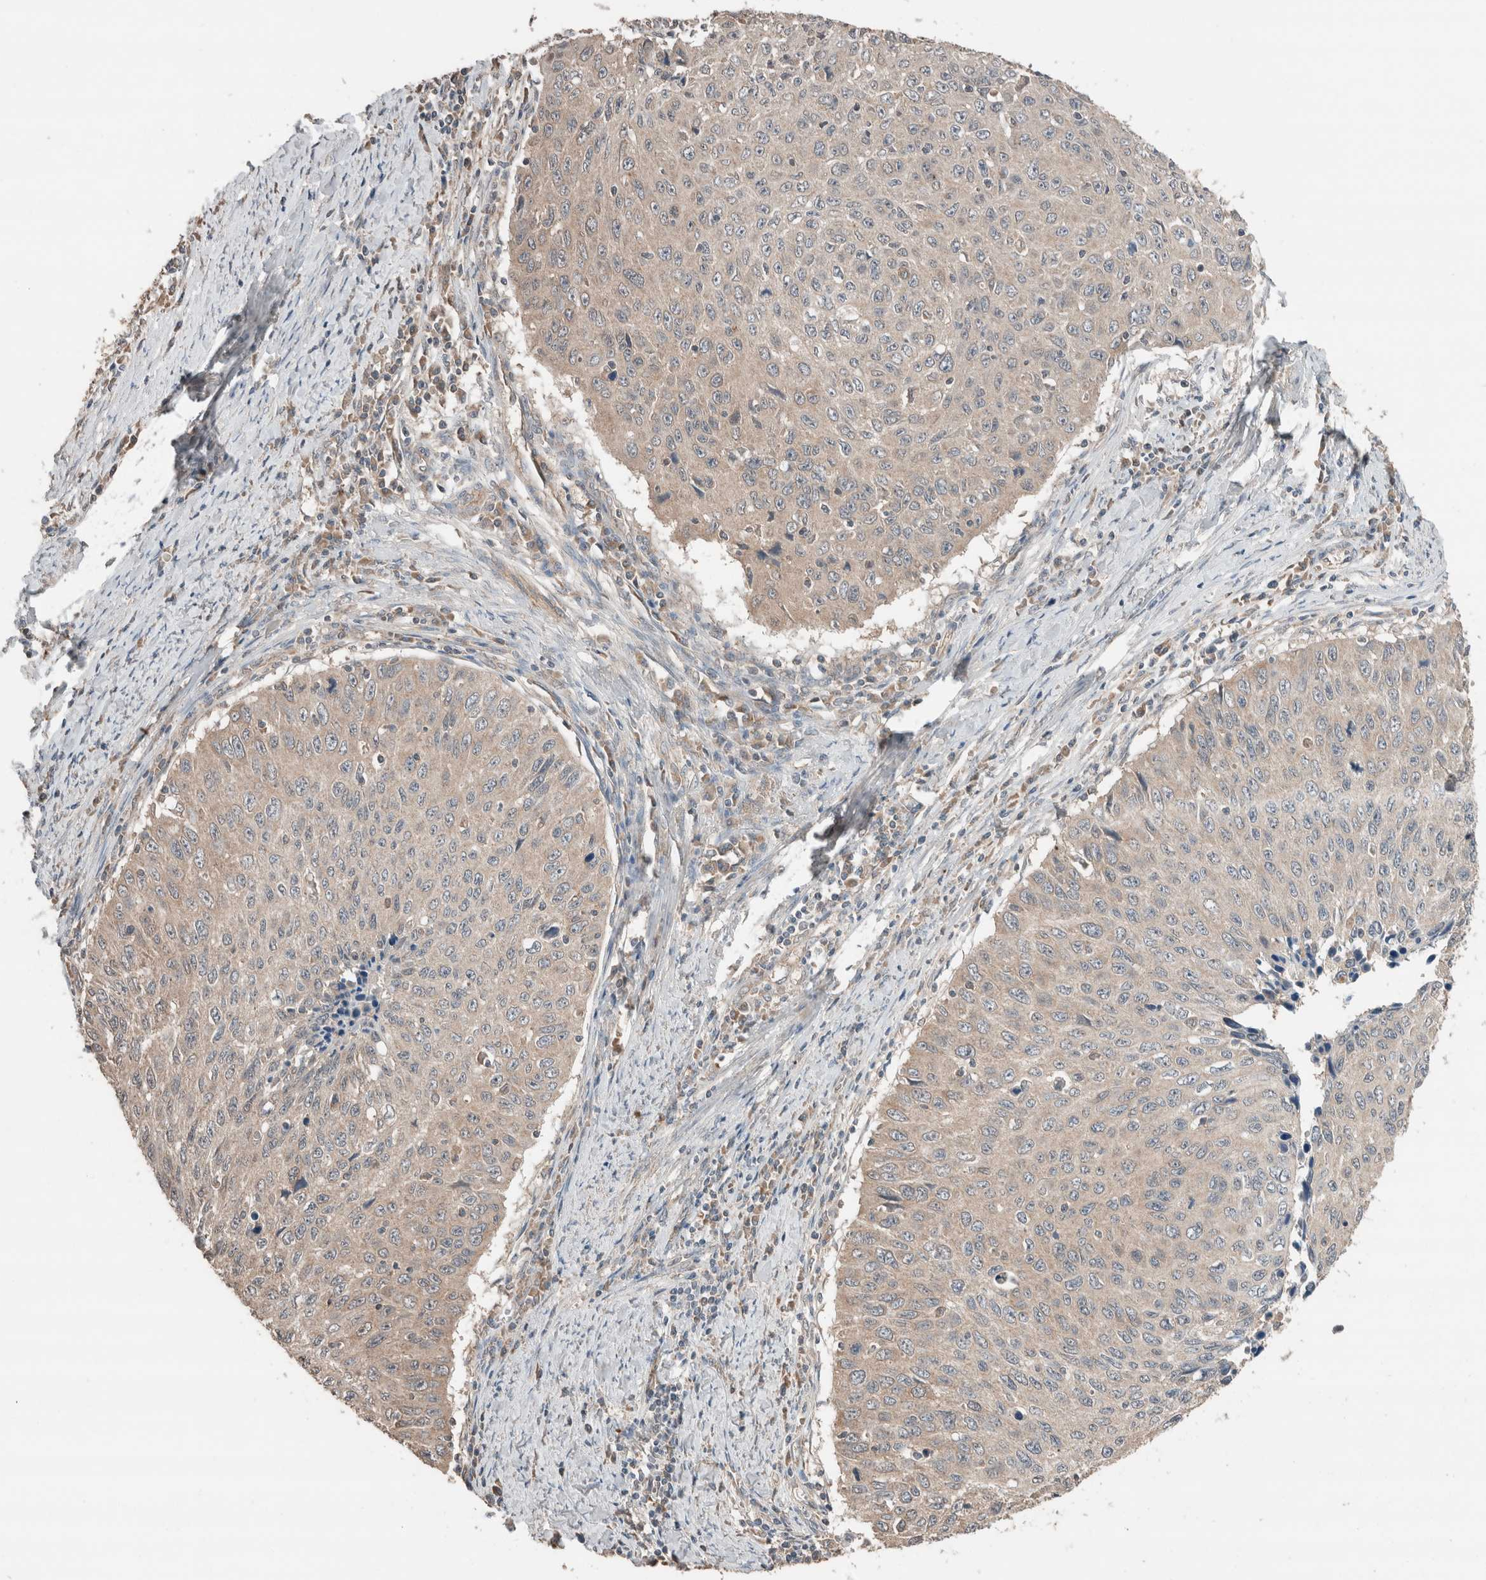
{"staining": {"intensity": "negative", "quantity": "none", "location": "none"}, "tissue": "cervical cancer", "cell_type": "Tumor cells", "image_type": "cancer", "snomed": [{"axis": "morphology", "description": "Squamous cell carcinoma, NOS"}, {"axis": "topography", "description": "Cervix"}], "caption": "IHC of cervical cancer (squamous cell carcinoma) shows no positivity in tumor cells. The staining was performed using DAB to visualize the protein expression in brown, while the nuclei were stained in blue with hematoxylin (Magnification: 20x).", "gene": "ERAP2", "patient": {"sex": "female", "age": 53}}